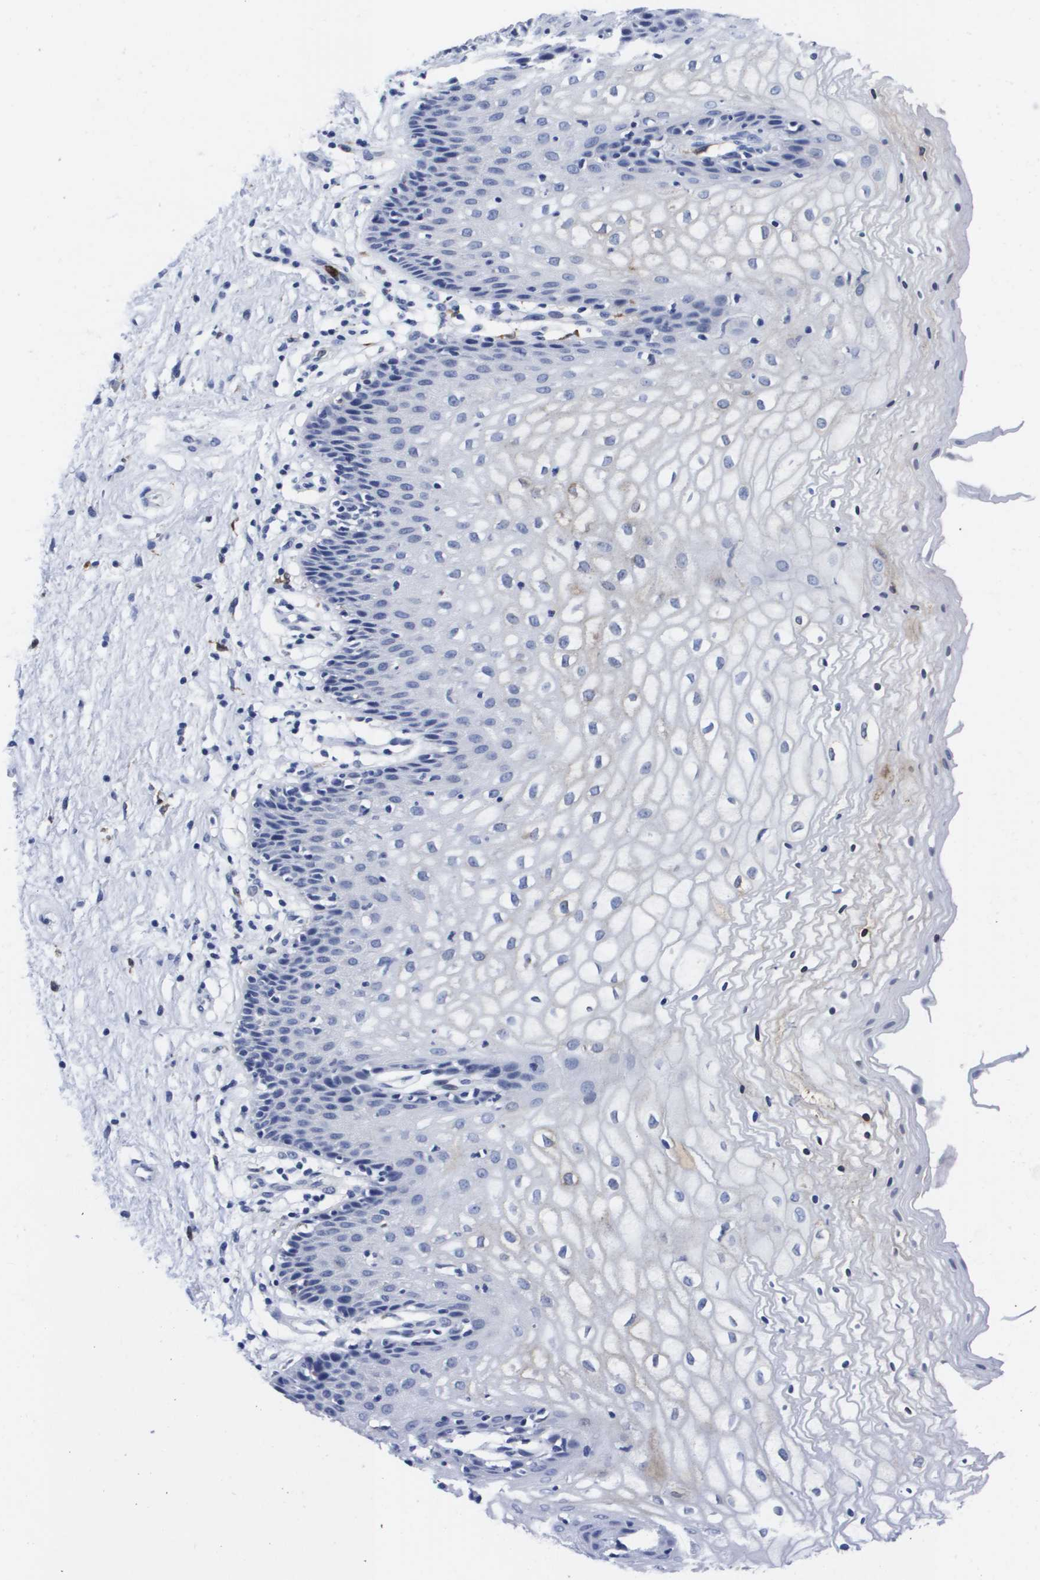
{"staining": {"intensity": "negative", "quantity": "none", "location": "none"}, "tissue": "vagina", "cell_type": "Squamous epithelial cells", "image_type": "normal", "snomed": [{"axis": "morphology", "description": "Normal tissue, NOS"}, {"axis": "topography", "description": "Vagina"}], "caption": "This image is of benign vagina stained with immunohistochemistry to label a protein in brown with the nuclei are counter-stained blue. There is no staining in squamous epithelial cells. Brightfield microscopy of IHC stained with DAB (3,3'-diaminobenzidine) (brown) and hematoxylin (blue), captured at high magnification.", "gene": "HMOX1", "patient": {"sex": "female", "age": 34}}